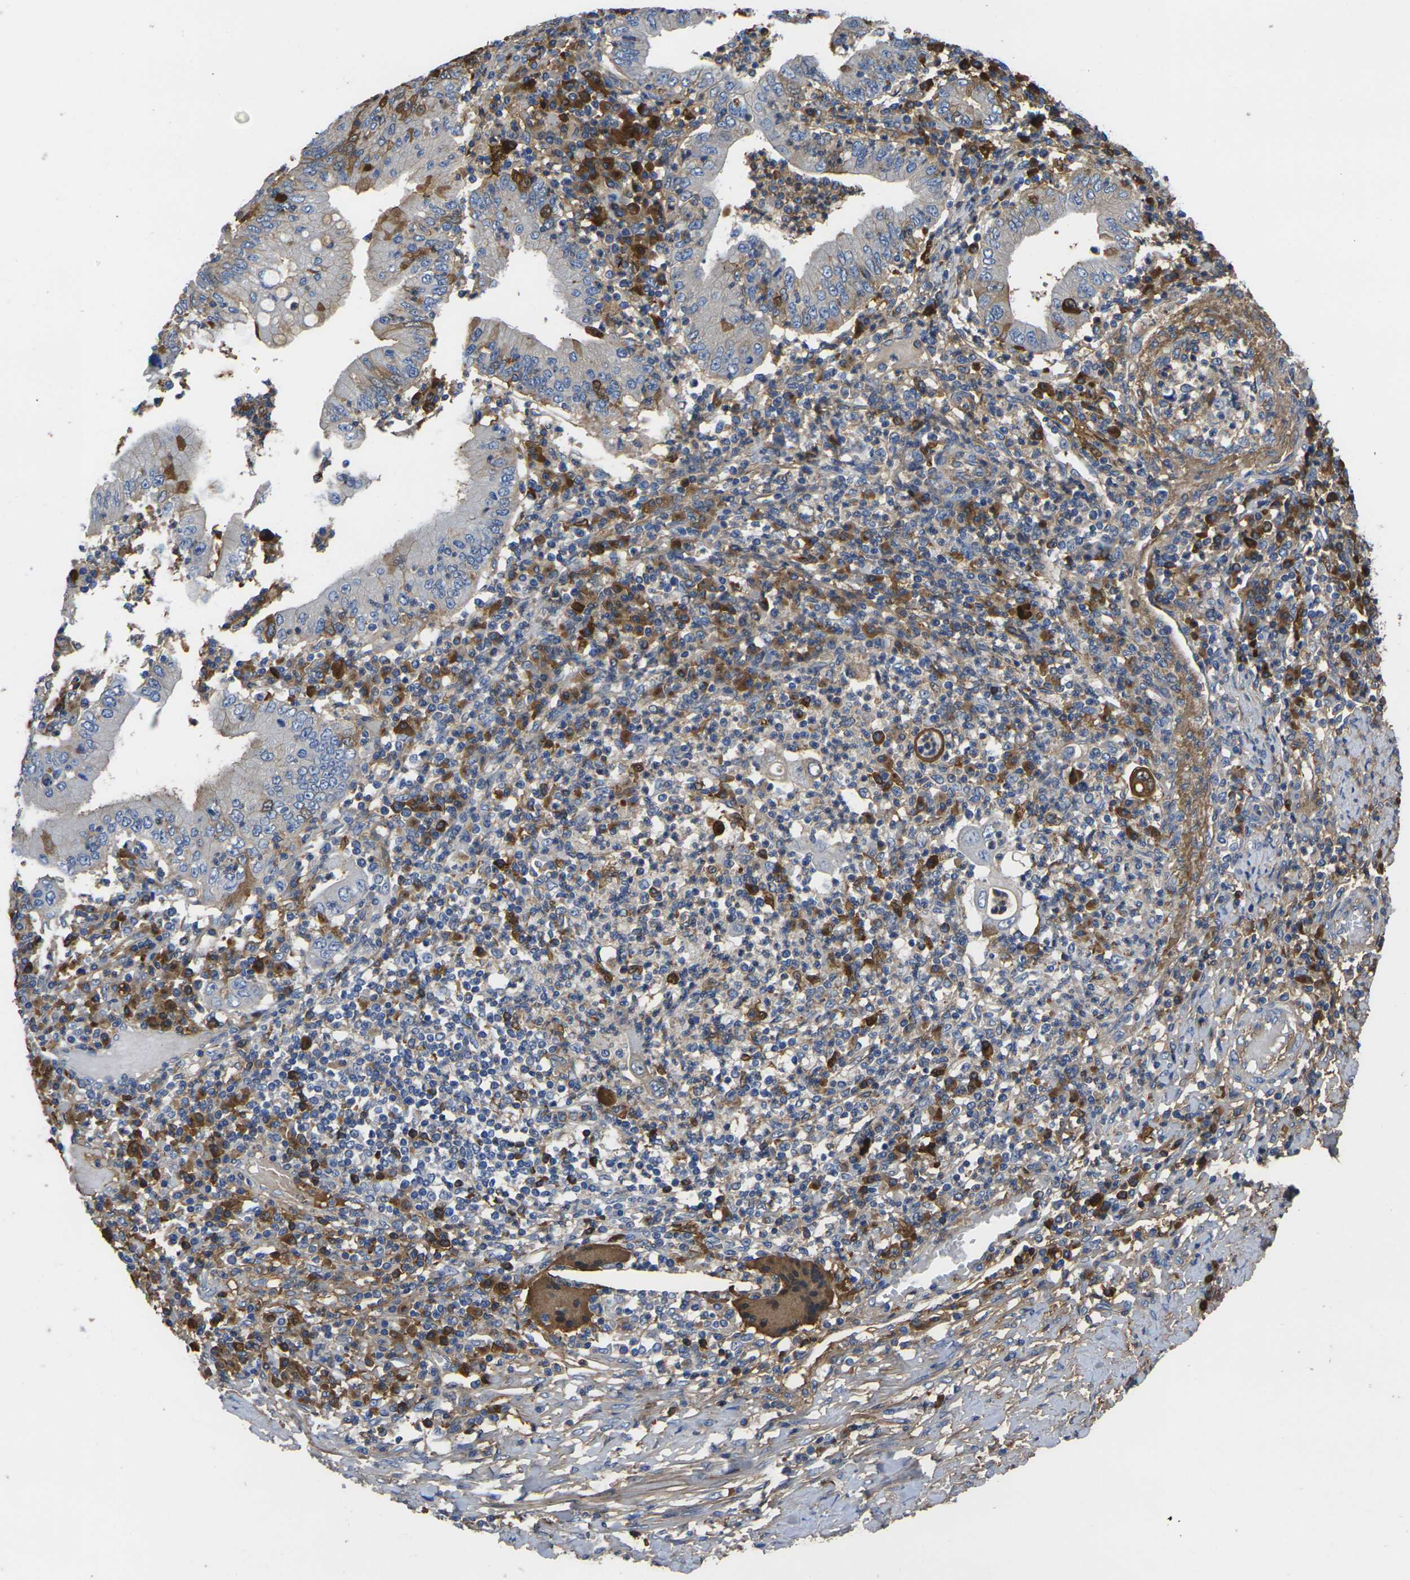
{"staining": {"intensity": "moderate", "quantity": "25%-75%", "location": "cytoplasmic/membranous"}, "tissue": "stomach cancer", "cell_type": "Tumor cells", "image_type": "cancer", "snomed": [{"axis": "morphology", "description": "Normal tissue, NOS"}, {"axis": "morphology", "description": "Adenocarcinoma, NOS"}, {"axis": "topography", "description": "Esophagus"}, {"axis": "topography", "description": "Stomach, upper"}, {"axis": "topography", "description": "Peripheral nerve tissue"}], "caption": "The photomicrograph exhibits immunohistochemical staining of stomach adenocarcinoma. There is moderate cytoplasmic/membranous positivity is appreciated in about 25%-75% of tumor cells.", "gene": "GREM2", "patient": {"sex": "male", "age": 62}}